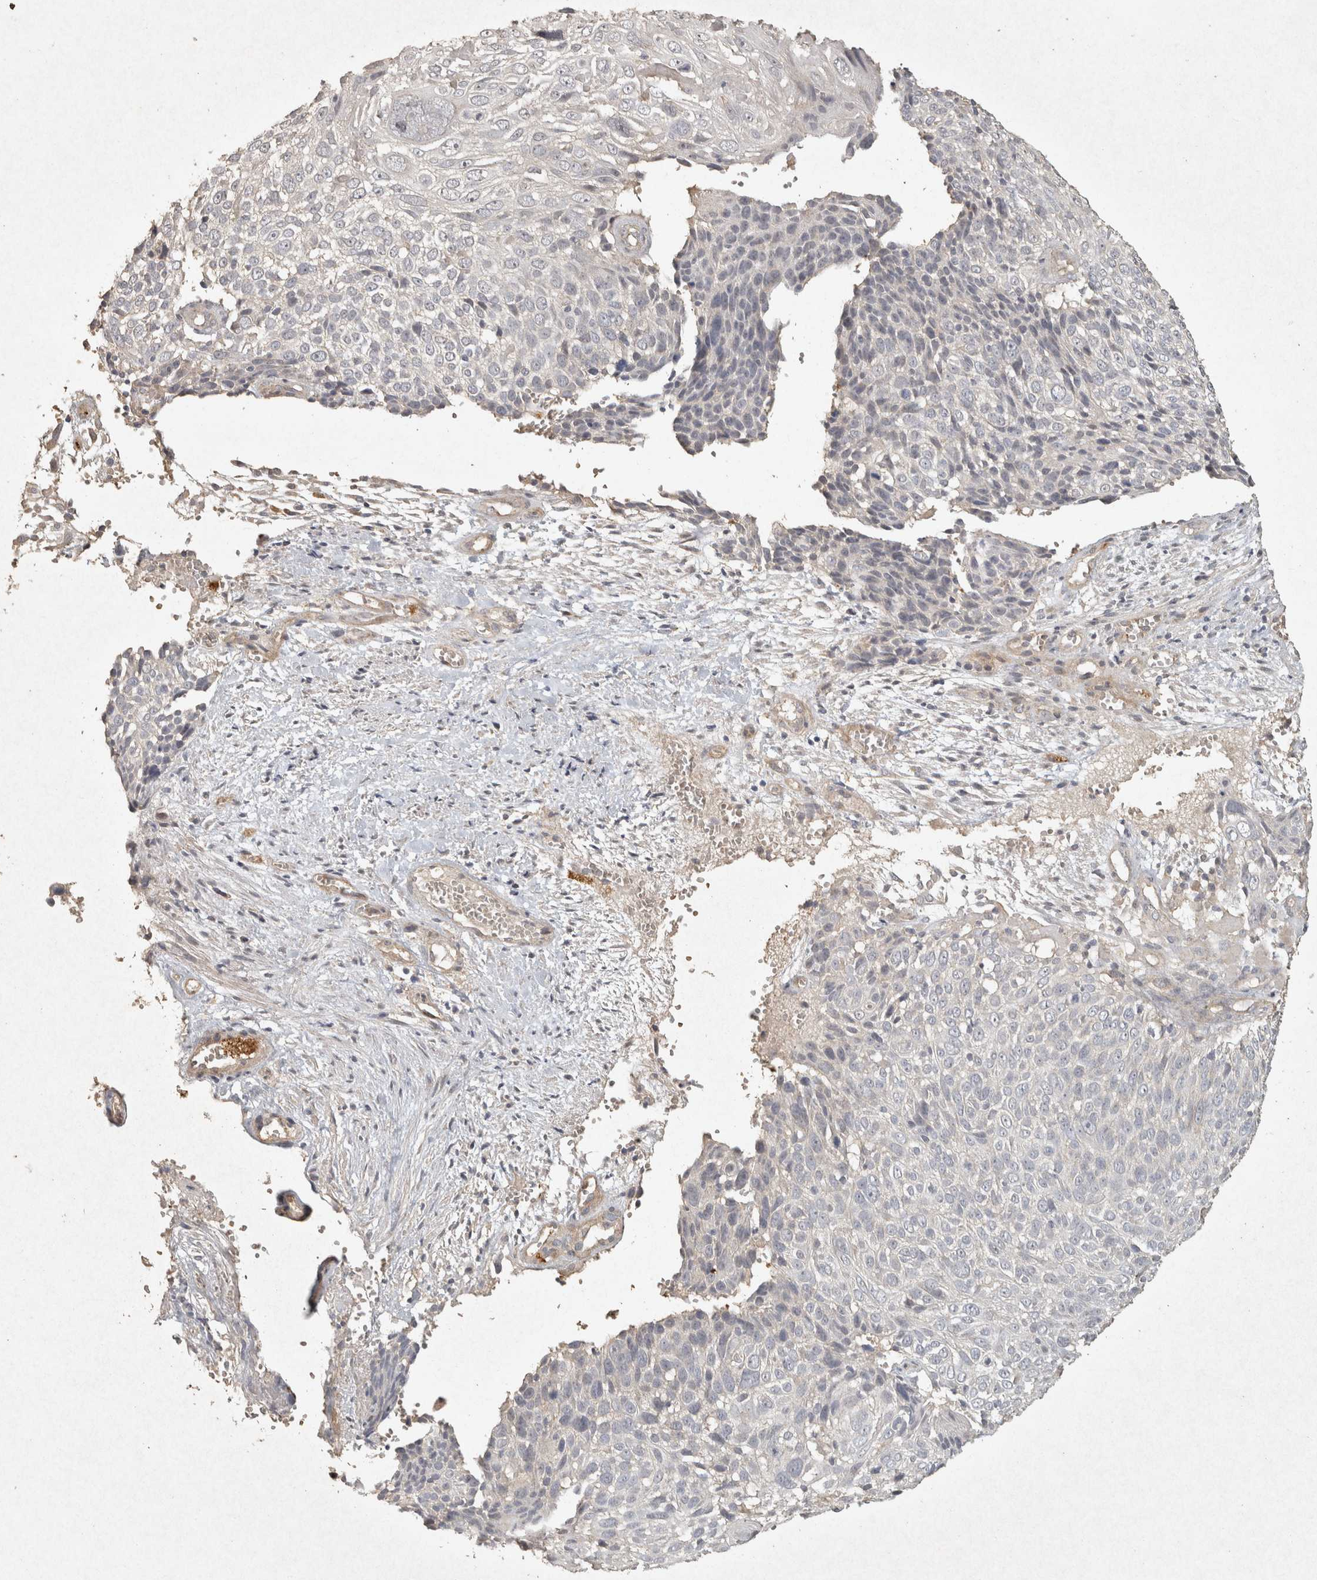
{"staining": {"intensity": "negative", "quantity": "none", "location": "none"}, "tissue": "cervical cancer", "cell_type": "Tumor cells", "image_type": "cancer", "snomed": [{"axis": "morphology", "description": "Squamous cell carcinoma, NOS"}, {"axis": "topography", "description": "Cervix"}], "caption": "Squamous cell carcinoma (cervical) stained for a protein using IHC shows no staining tumor cells.", "gene": "OSTN", "patient": {"sex": "female", "age": 74}}